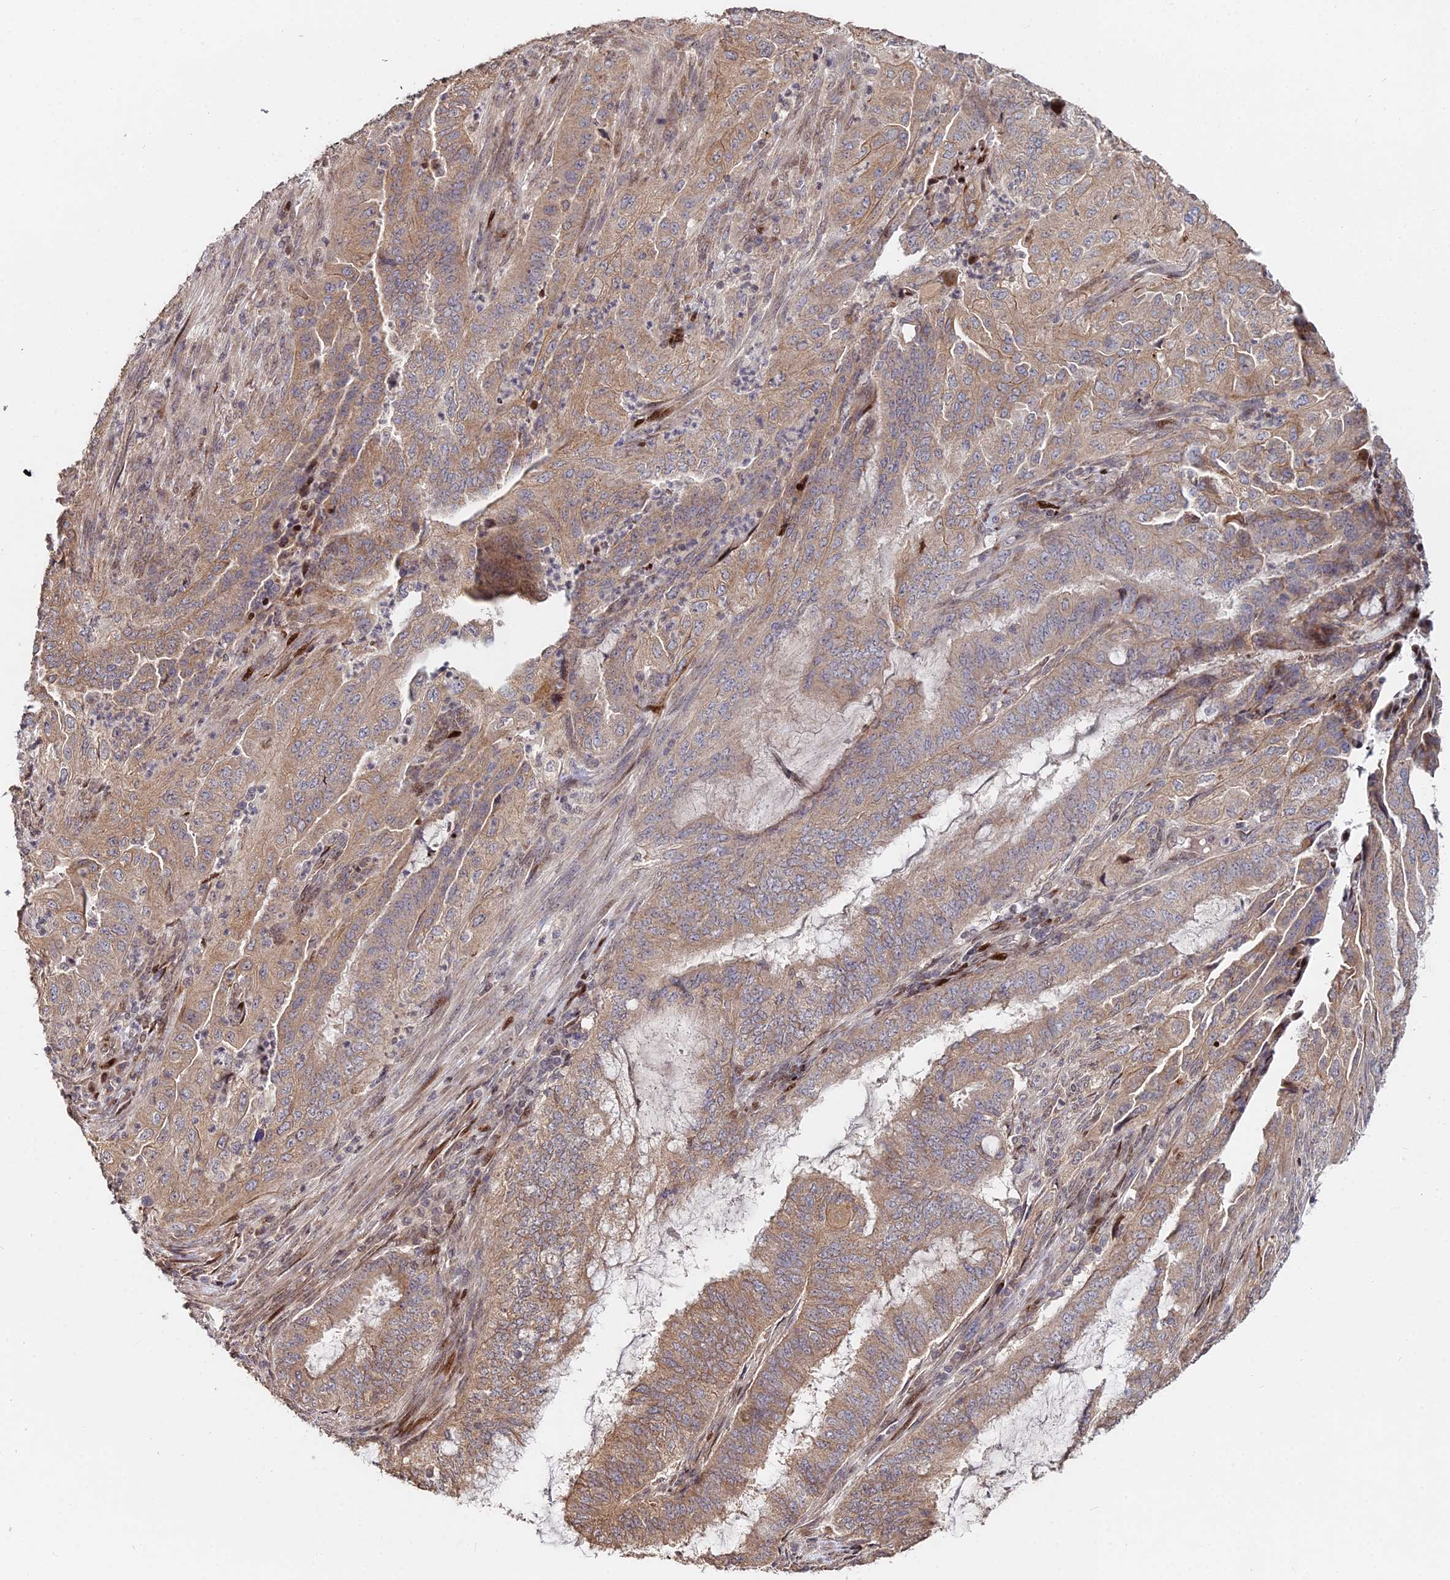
{"staining": {"intensity": "moderate", "quantity": ">75%", "location": "cytoplasmic/membranous"}, "tissue": "endometrial cancer", "cell_type": "Tumor cells", "image_type": "cancer", "snomed": [{"axis": "morphology", "description": "Adenocarcinoma, NOS"}, {"axis": "topography", "description": "Endometrium"}], "caption": "Moderate cytoplasmic/membranous protein expression is present in about >75% of tumor cells in endometrial cancer.", "gene": "RBMS2", "patient": {"sex": "female", "age": 51}}